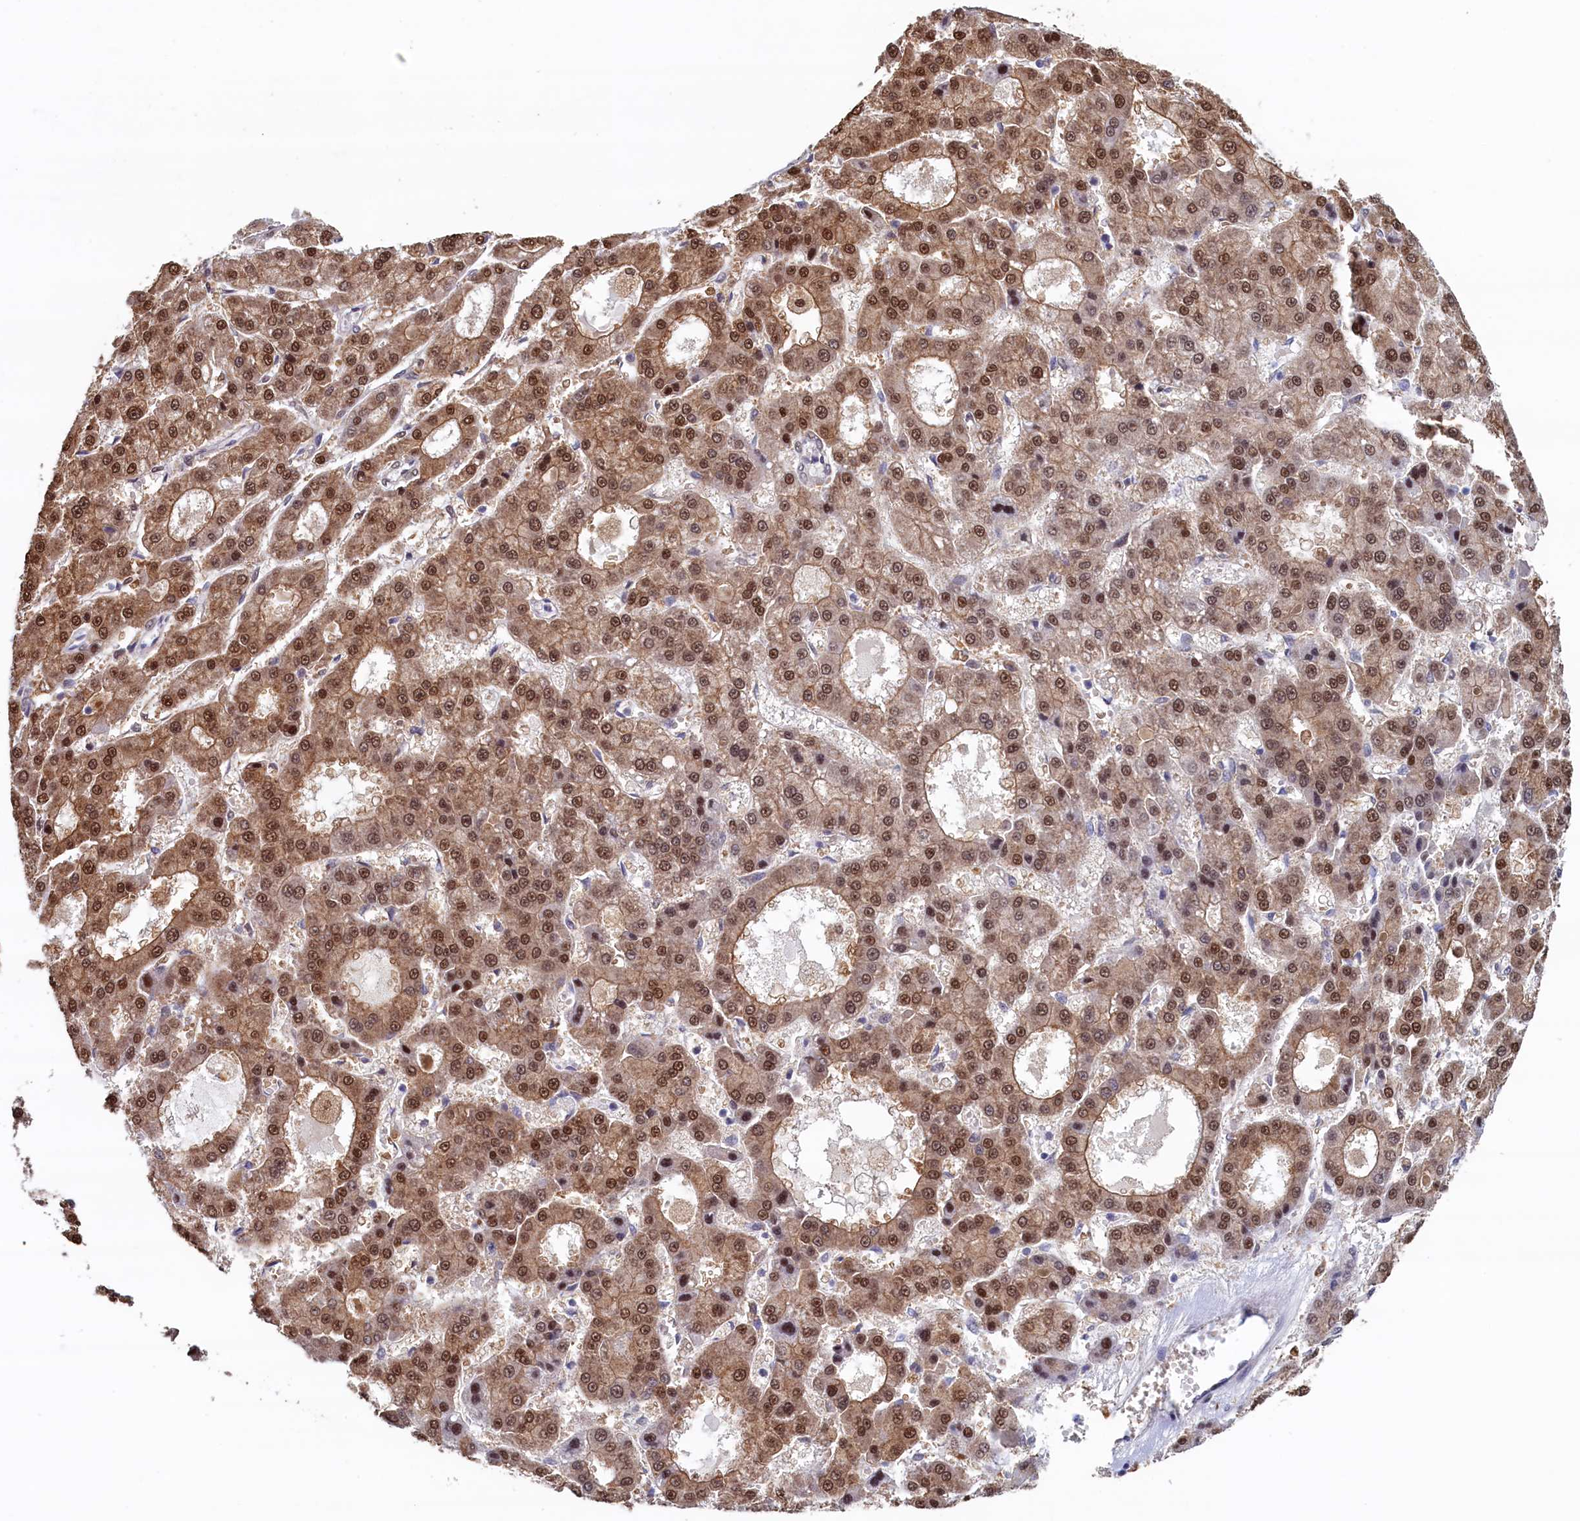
{"staining": {"intensity": "moderate", "quantity": ">75%", "location": "cytoplasmic/membranous,nuclear"}, "tissue": "liver cancer", "cell_type": "Tumor cells", "image_type": "cancer", "snomed": [{"axis": "morphology", "description": "Carcinoma, Hepatocellular, NOS"}, {"axis": "topography", "description": "Liver"}], "caption": "DAB (3,3'-diaminobenzidine) immunohistochemical staining of human liver hepatocellular carcinoma demonstrates moderate cytoplasmic/membranous and nuclear protein staining in about >75% of tumor cells.", "gene": "AHCY", "patient": {"sex": "male", "age": 70}}